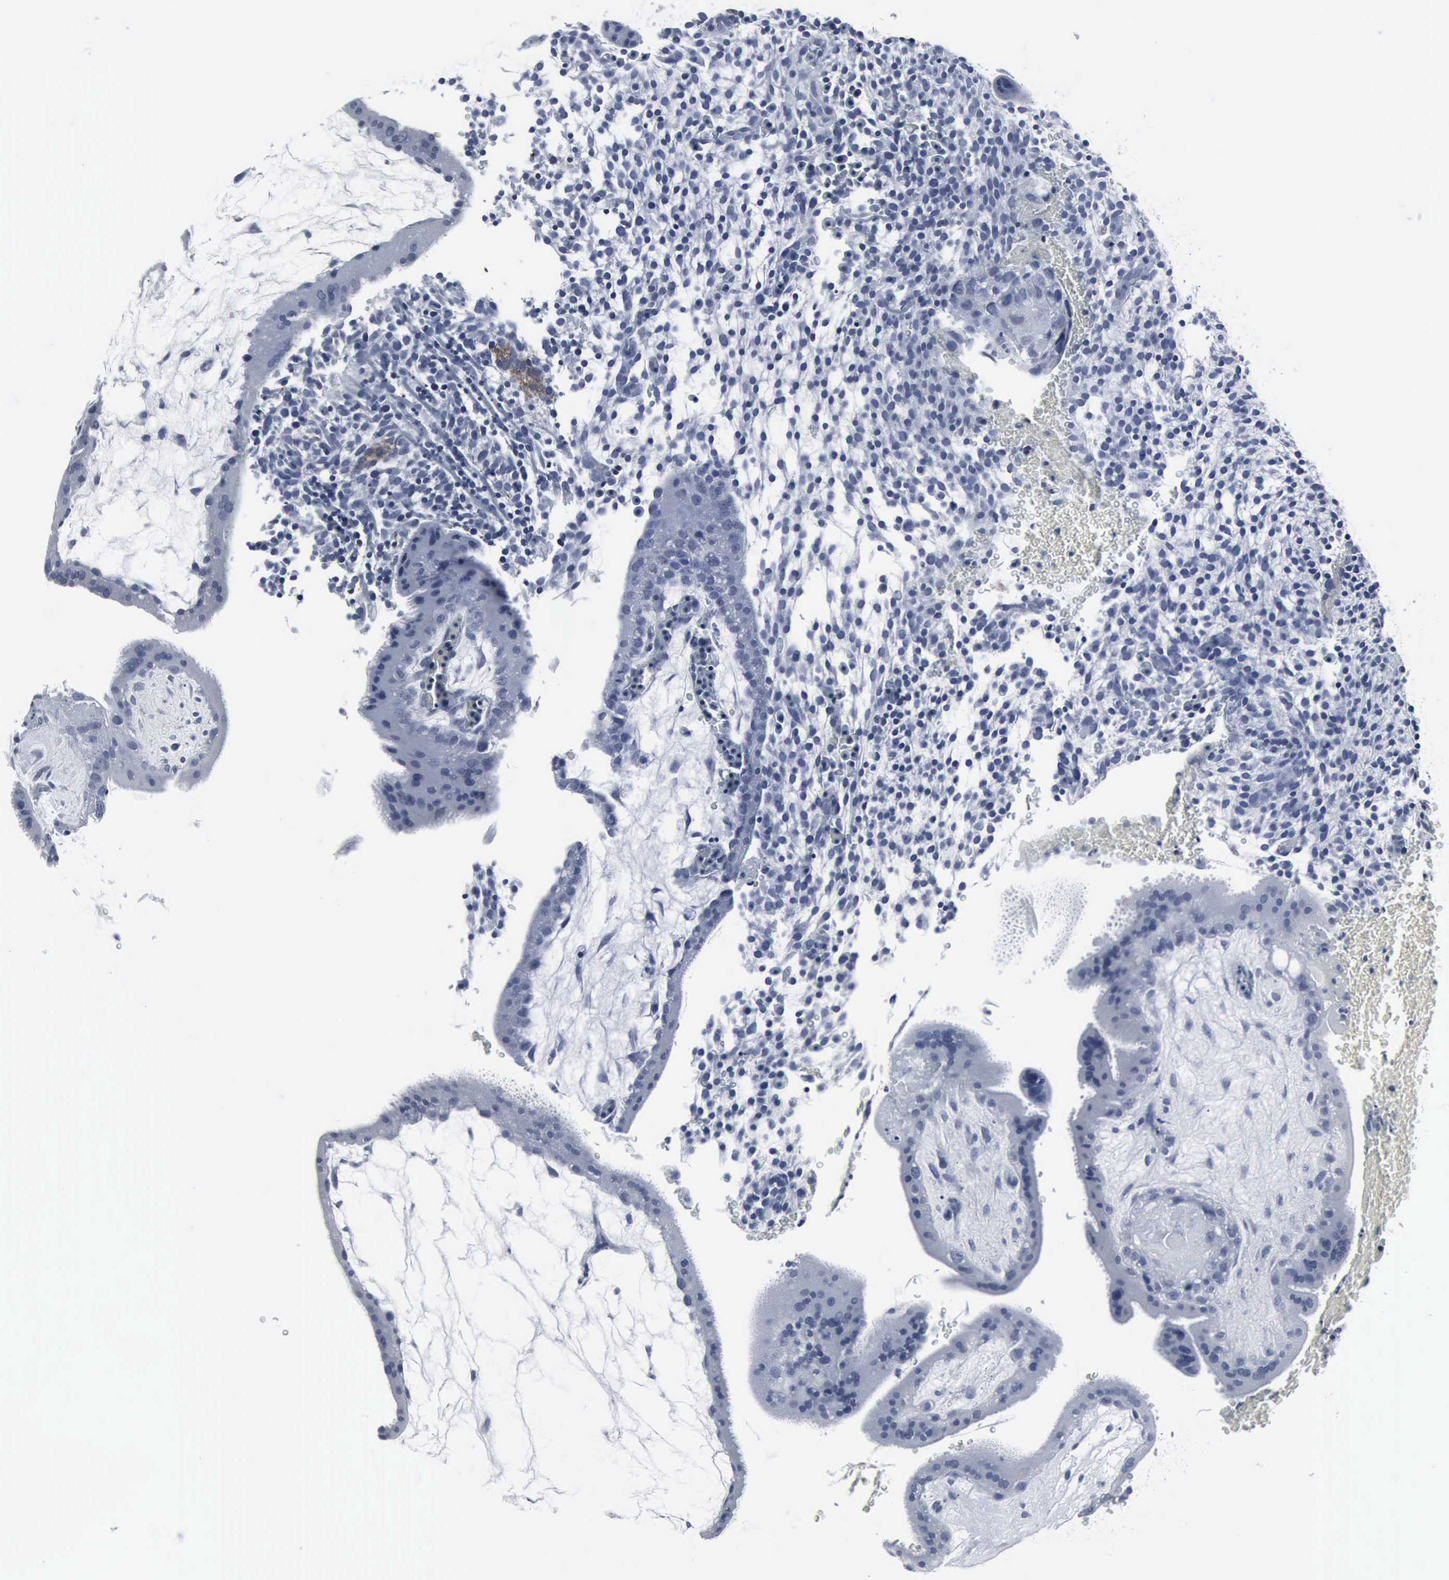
{"staining": {"intensity": "negative", "quantity": "none", "location": "none"}, "tissue": "placenta", "cell_type": "Decidual cells", "image_type": "normal", "snomed": [{"axis": "morphology", "description": "Normal tissue, NOS"}, {"axis": "topography", "description": "Placenta"}], "caption": "Histopathology image shows no significant protein expression in decidual cells of normal placenta. The staining was performed using DAB (3,3'-diaminobenzidine) to visualize the protein expression in brown, while the nuclei were stained in blue with hematoxylin (Magnification: 20x).", "gene": "SNAP25", "patient": {"sex": "female", "age": 19}}